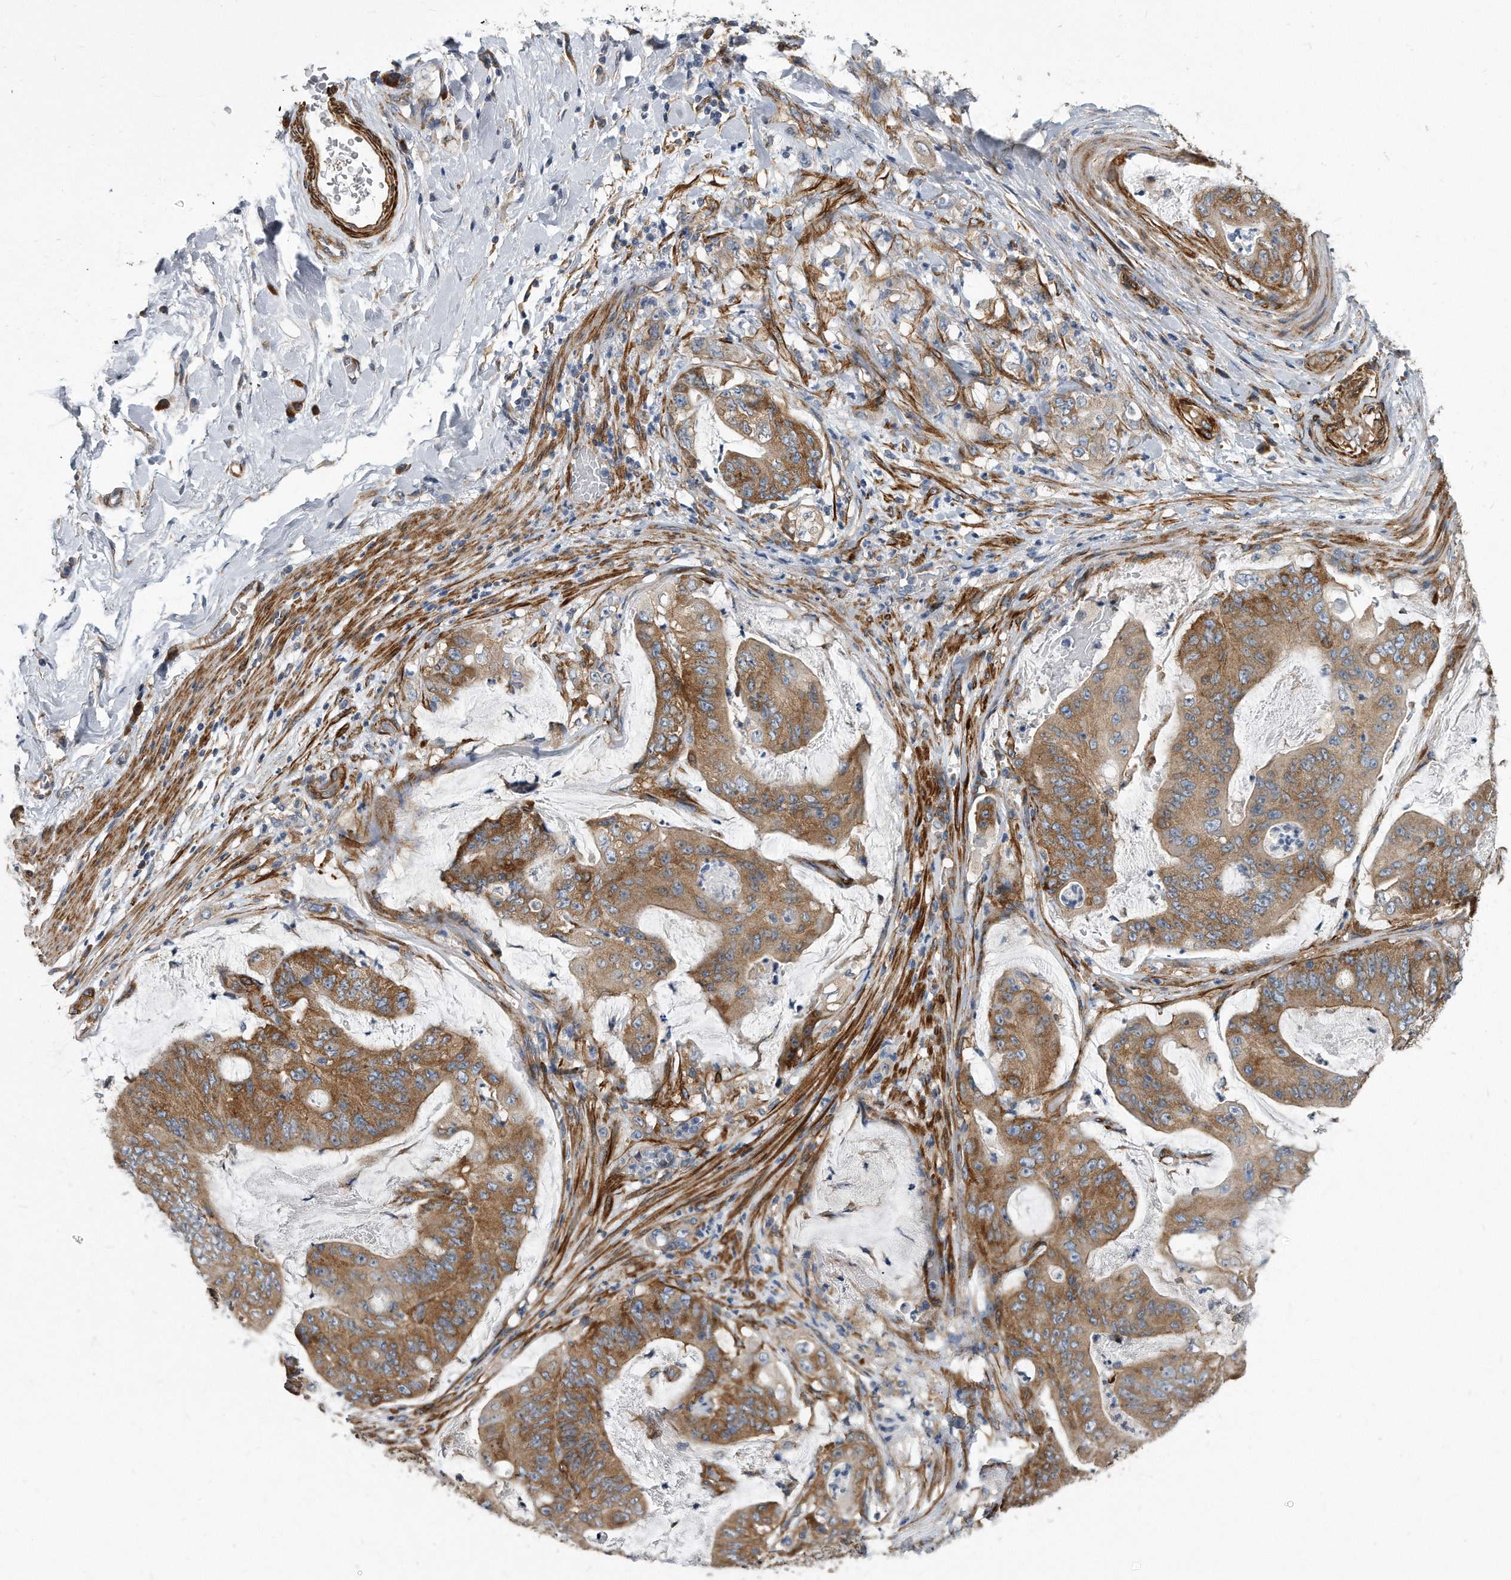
{"staining": {"intensity": "moderate", "quantity": ">75%", "location": "cytoplasmic/membranous"}, "tissue": "stomach cancer", "cell_type": "Tumor cells", "image_type": "cancer", "snomed": [{"axis": "morphology", "description": "Adenocarcinoma, NOS"}, {"axis": "topography", "description": "Stomach"}], "caption": "Immunohistochemistry (DAB) staining of human stomach cancer reveals moderate cytoplasmic/membranous protein positivity in approximately >75% of tumor cells.", "gene": "EIF2B4", "patient": {"sex": "female", "age": 73}}